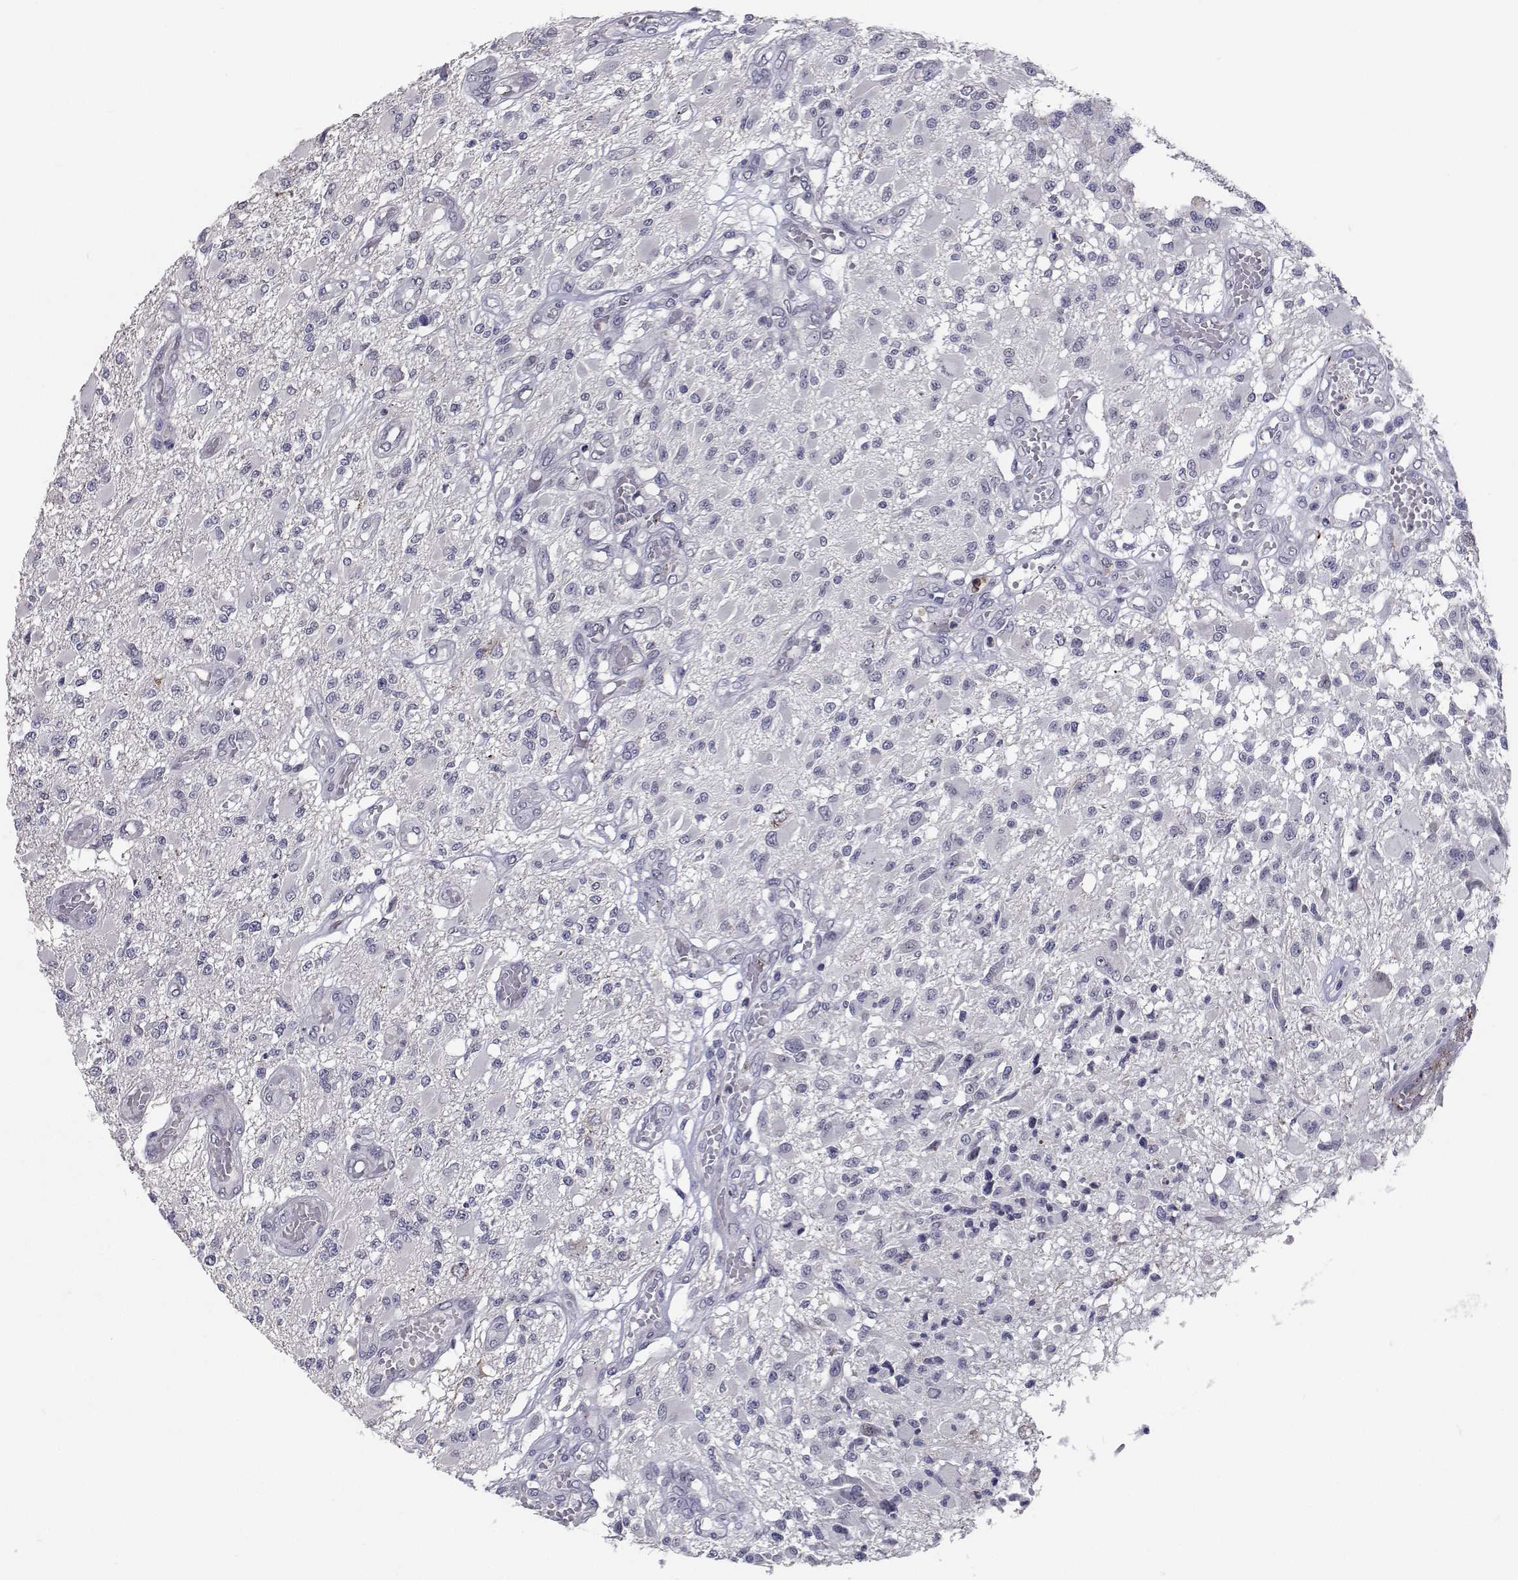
{"staining": {"intensity": "negative", "quantity": "none", "location": "none"}, "tissue": "glioma", "cell_type": "Tumor cells", "image_type": "cancer", "snomed": [{"axis": "morphology", "description": "Glioma, malignant, High grade"}, {"axis": "topography", "description": "Brain"}], "caption": "Protein analysis of malignant glioma (high-grade) exhibits no significant positivity in tumor cells. (Stains: DAB (3,3'-diaminobenzidine) immunohistochemistry with hematoxylin counter stain, Microscopy: brightfield microscopy at high magnification).", "gene": "RBPJL", "patient": {"sex": "female", "age": 63}}